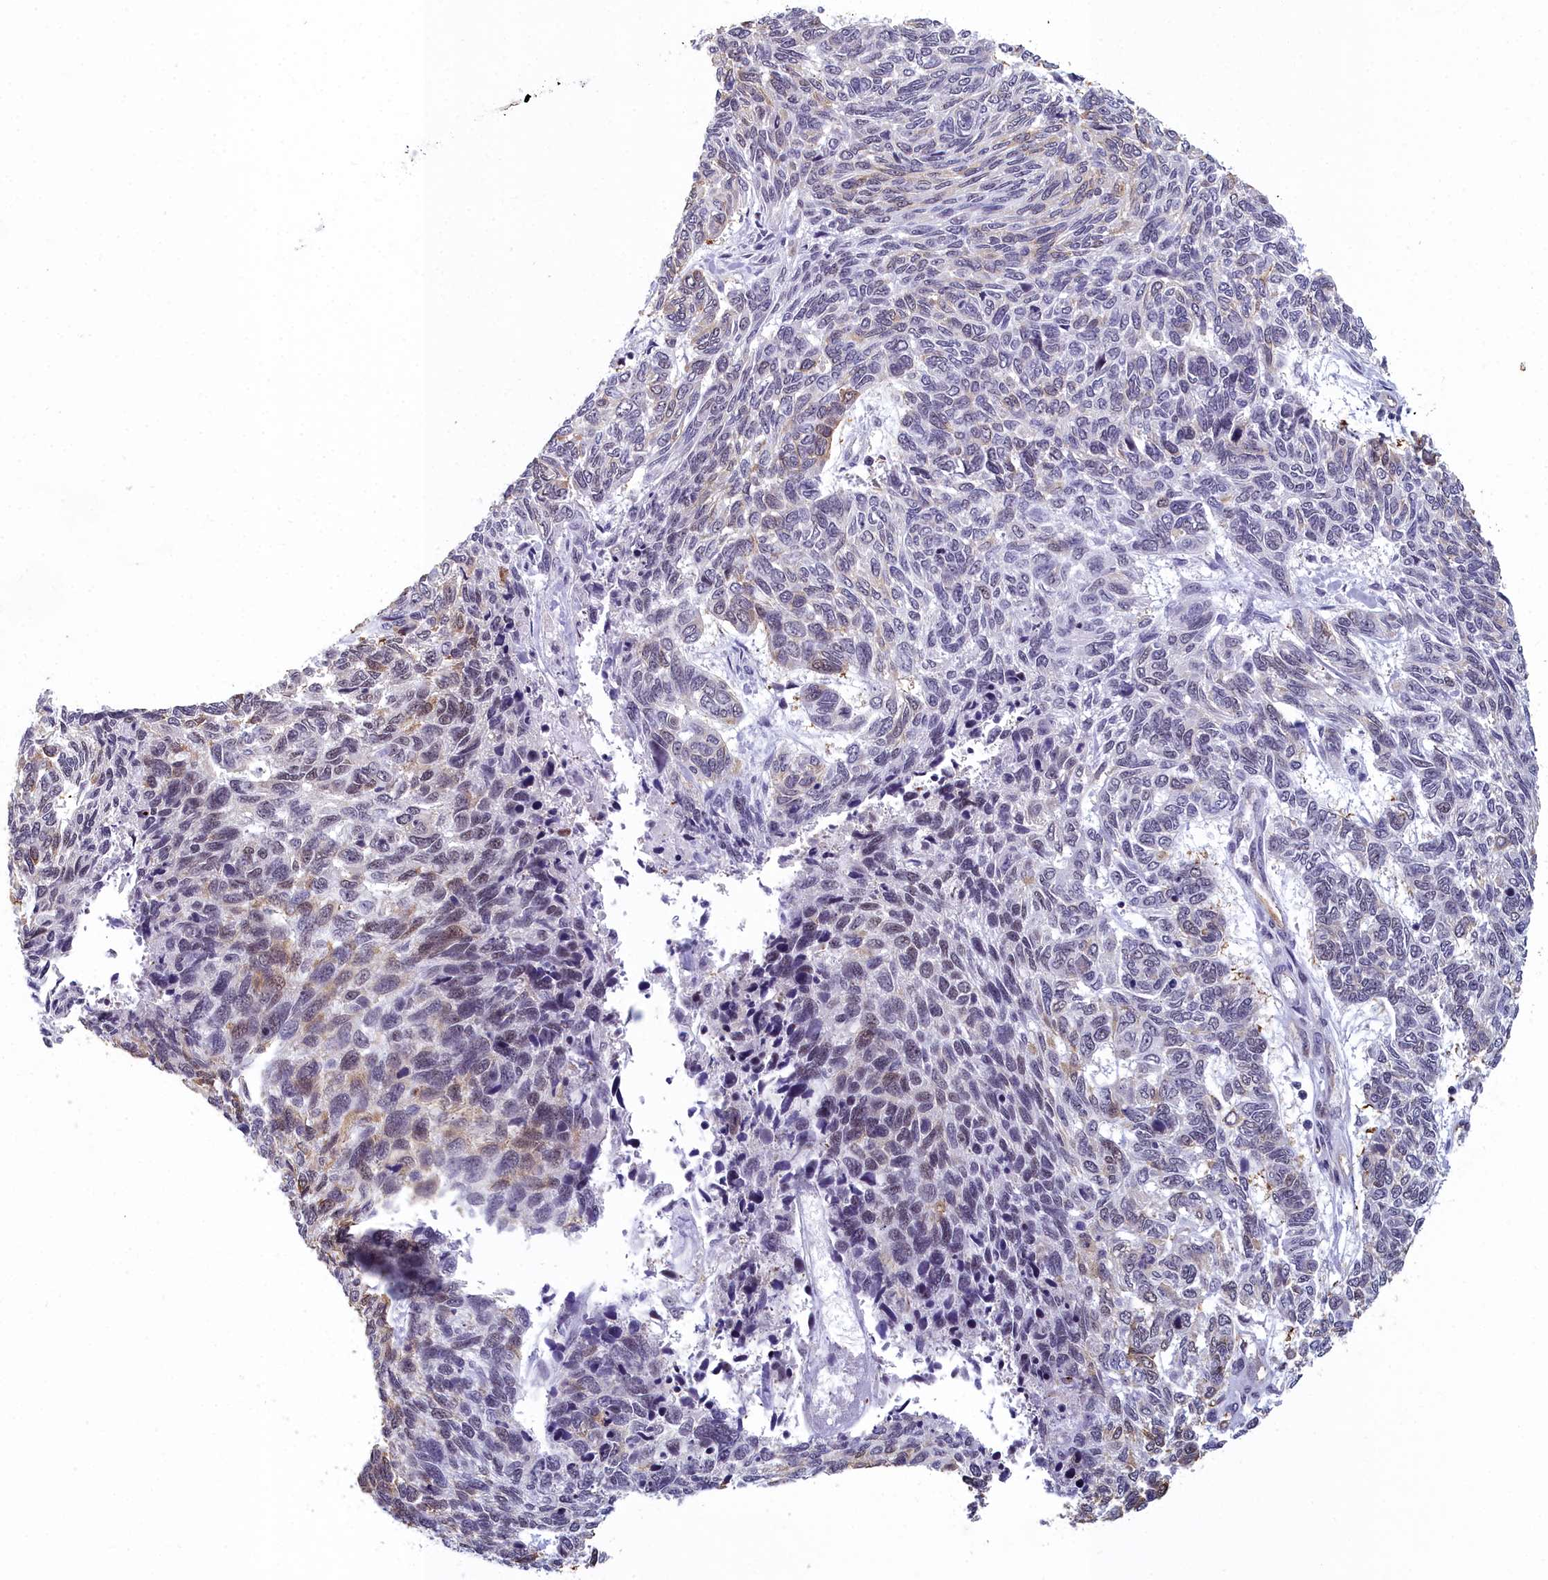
{"staining": {"intensity": "moderate", "quantity": "<25%", "location": "cytoplasmic/membranous,nuclear"}, "tissue": "skin cancer", "cell_type": "Tumor cells", "image_type": "cancer", "snomed": [{"axis": "morphology", "description": "Basal cell carcinoma"}, {"axis": "topography", "description": "Skin"}], "caption": "Protein expression analysis of skin basal cell carcinoma displays moderate cytoplasmic/membranous and nuclear expression in about <25% of tumor cells.", "gene": "CCDC97", "patient": {"sex": "female", "age": 65}}